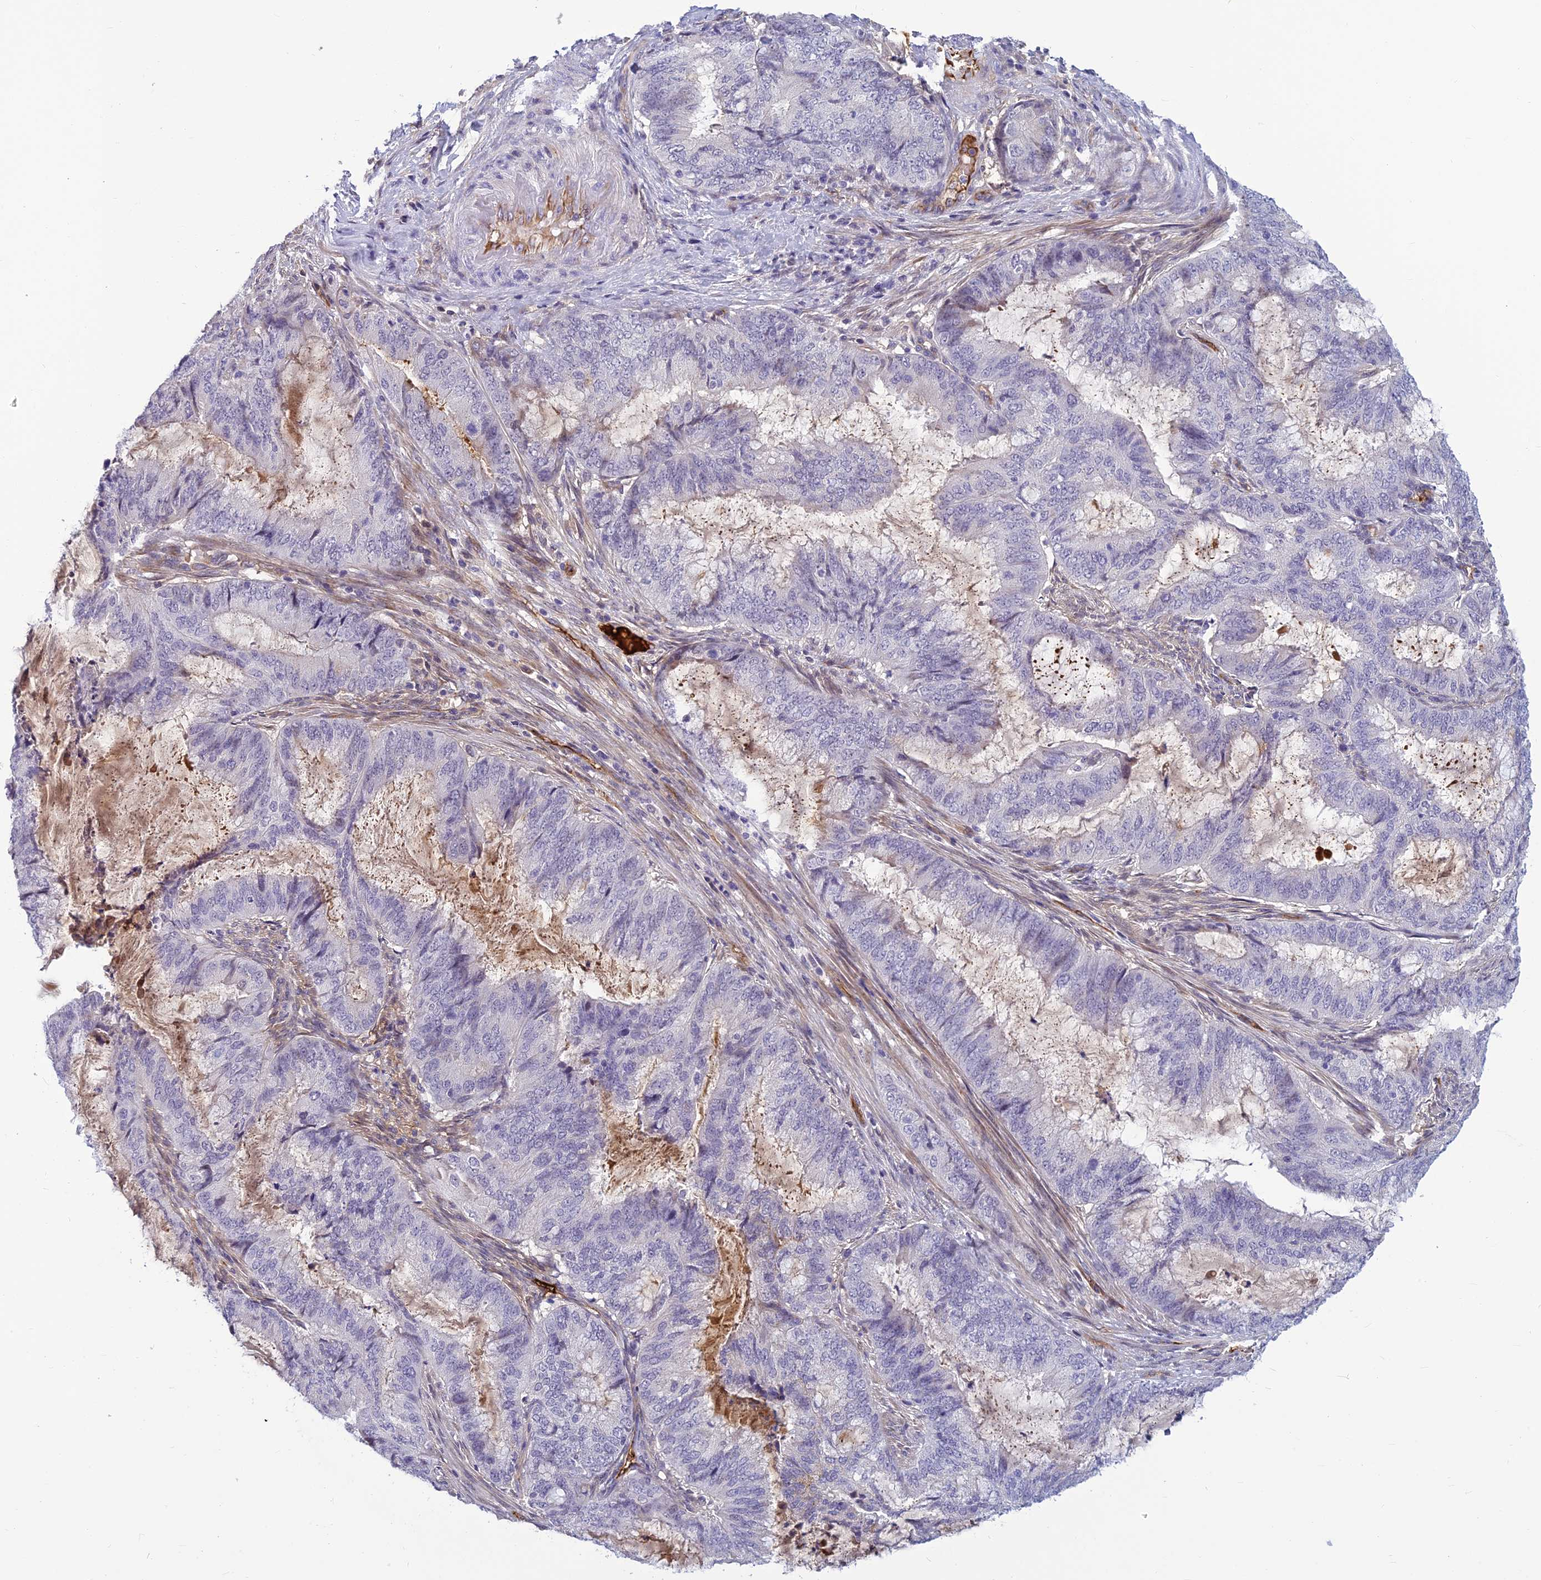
{"staining": {"intensity": "negative", "quantity": "none", "location": "none"}, "tissue": "endometrial cancer", "cell_type": "Tumor cells", "image_type": "cancer", "snomed": [{"axis": "morphology", "description": "Adenocarcinoma, NOS"}, {"axis": "topography", "description": "Endometrium"}], "caption": "Immunohistochemistry (IHC) of adenocarcinoma (endometrial) exhibits no expression in tumor cells.", "gene": "CLEC11A", "patient": {"sex": "female", "age": 51}}